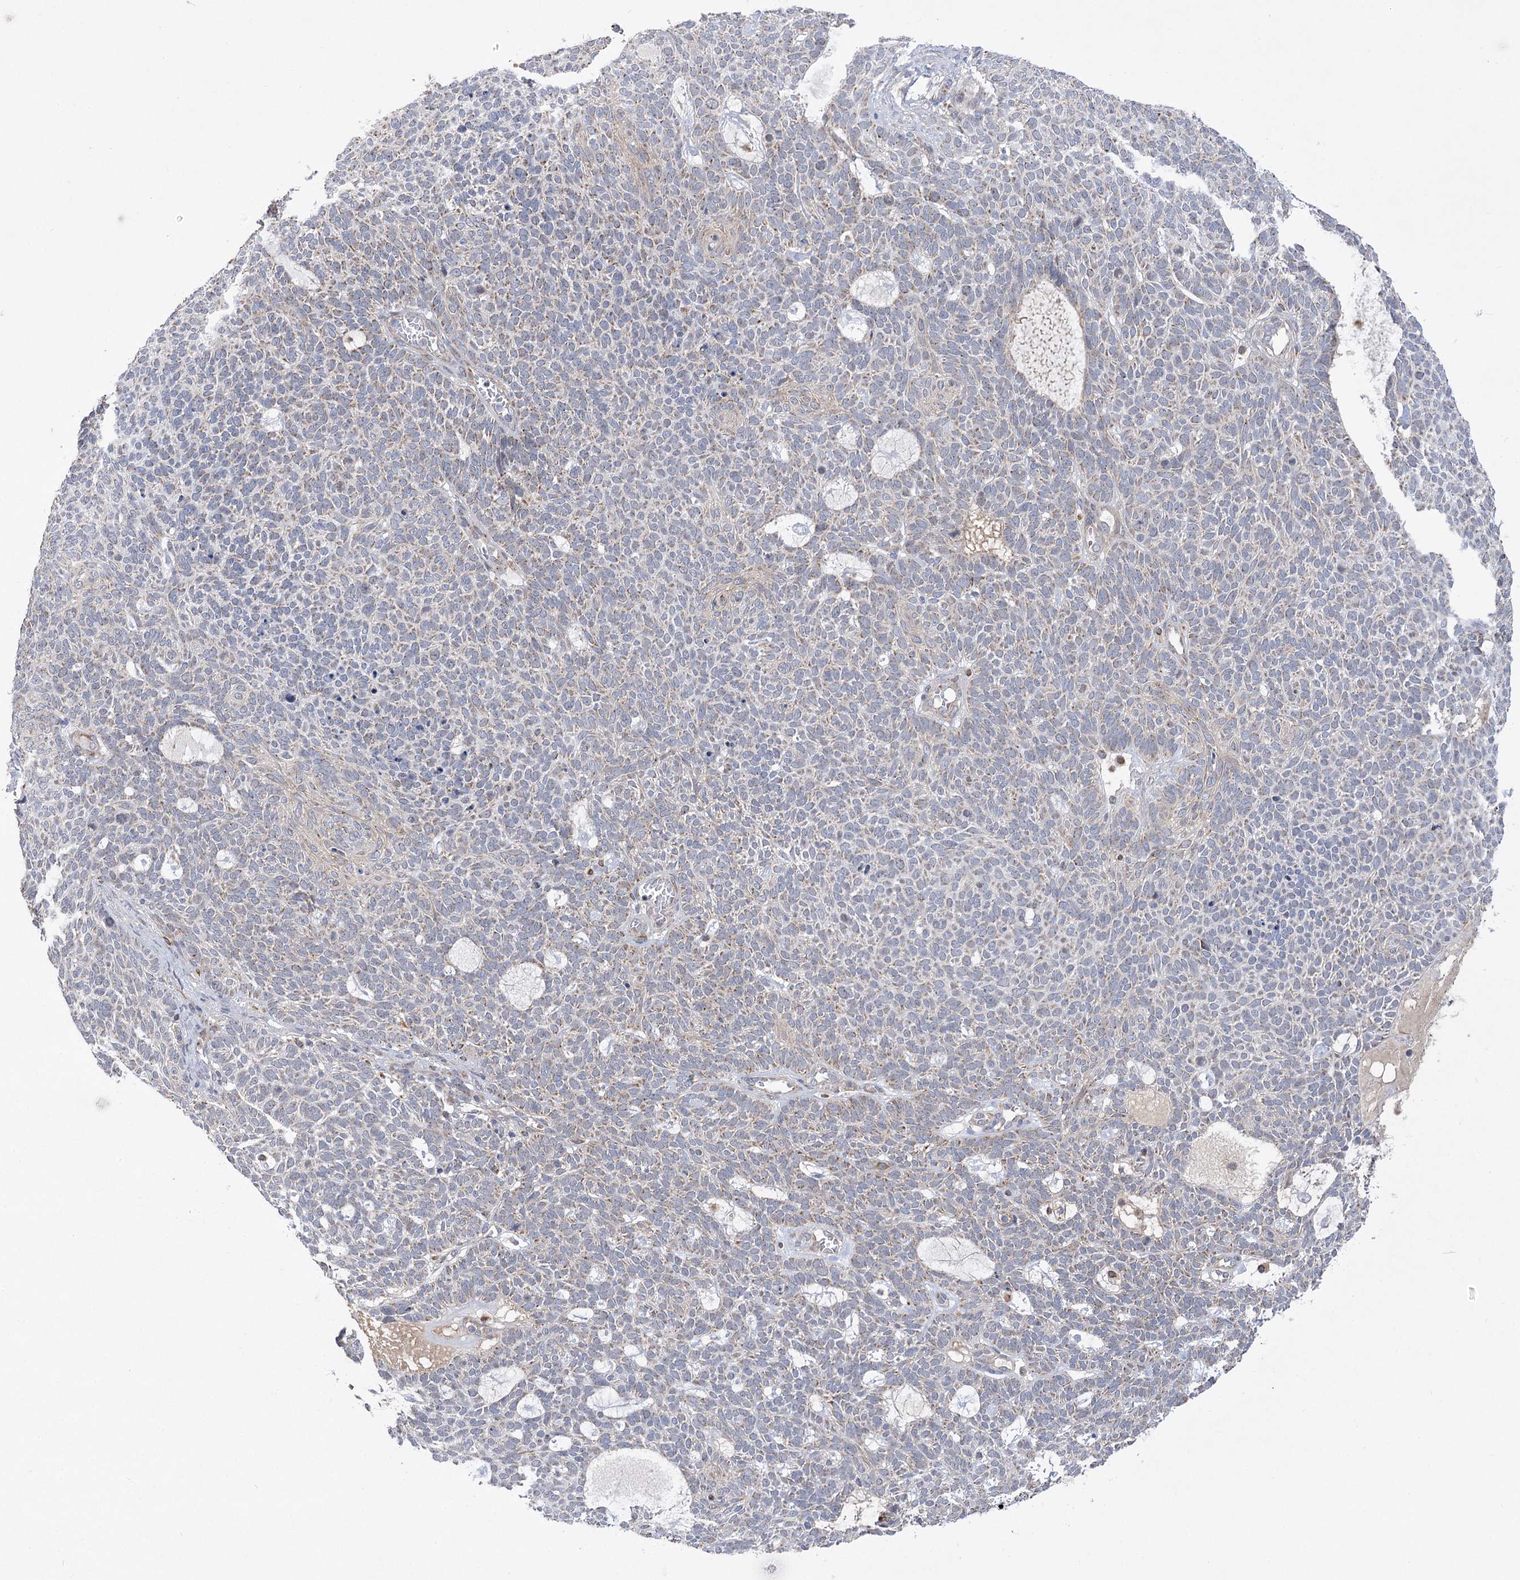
{"staining": {"intensity": "weak", "quantity": "25%-75%", "location": "cytoplasmic/membranous"}, "tissue": "skin cancer", "cell_type": "Tumor cells", "image_type": "cancer", "snomed": [{"axis": "morphology", "description": "Squamous cell carcinoma, NOS"}, {"axis": "topography", "description": "Skin"}], "caption": "Approximately 25%-75% of tumor cells in human skin cancer (squamous cell carcinoma) show weak cytoplasmic/membranous protein expression as visualized by brown immunohistochemical staining.", "gene": "ECHDC3", "patient": {"sex": "female", "age": 90}}